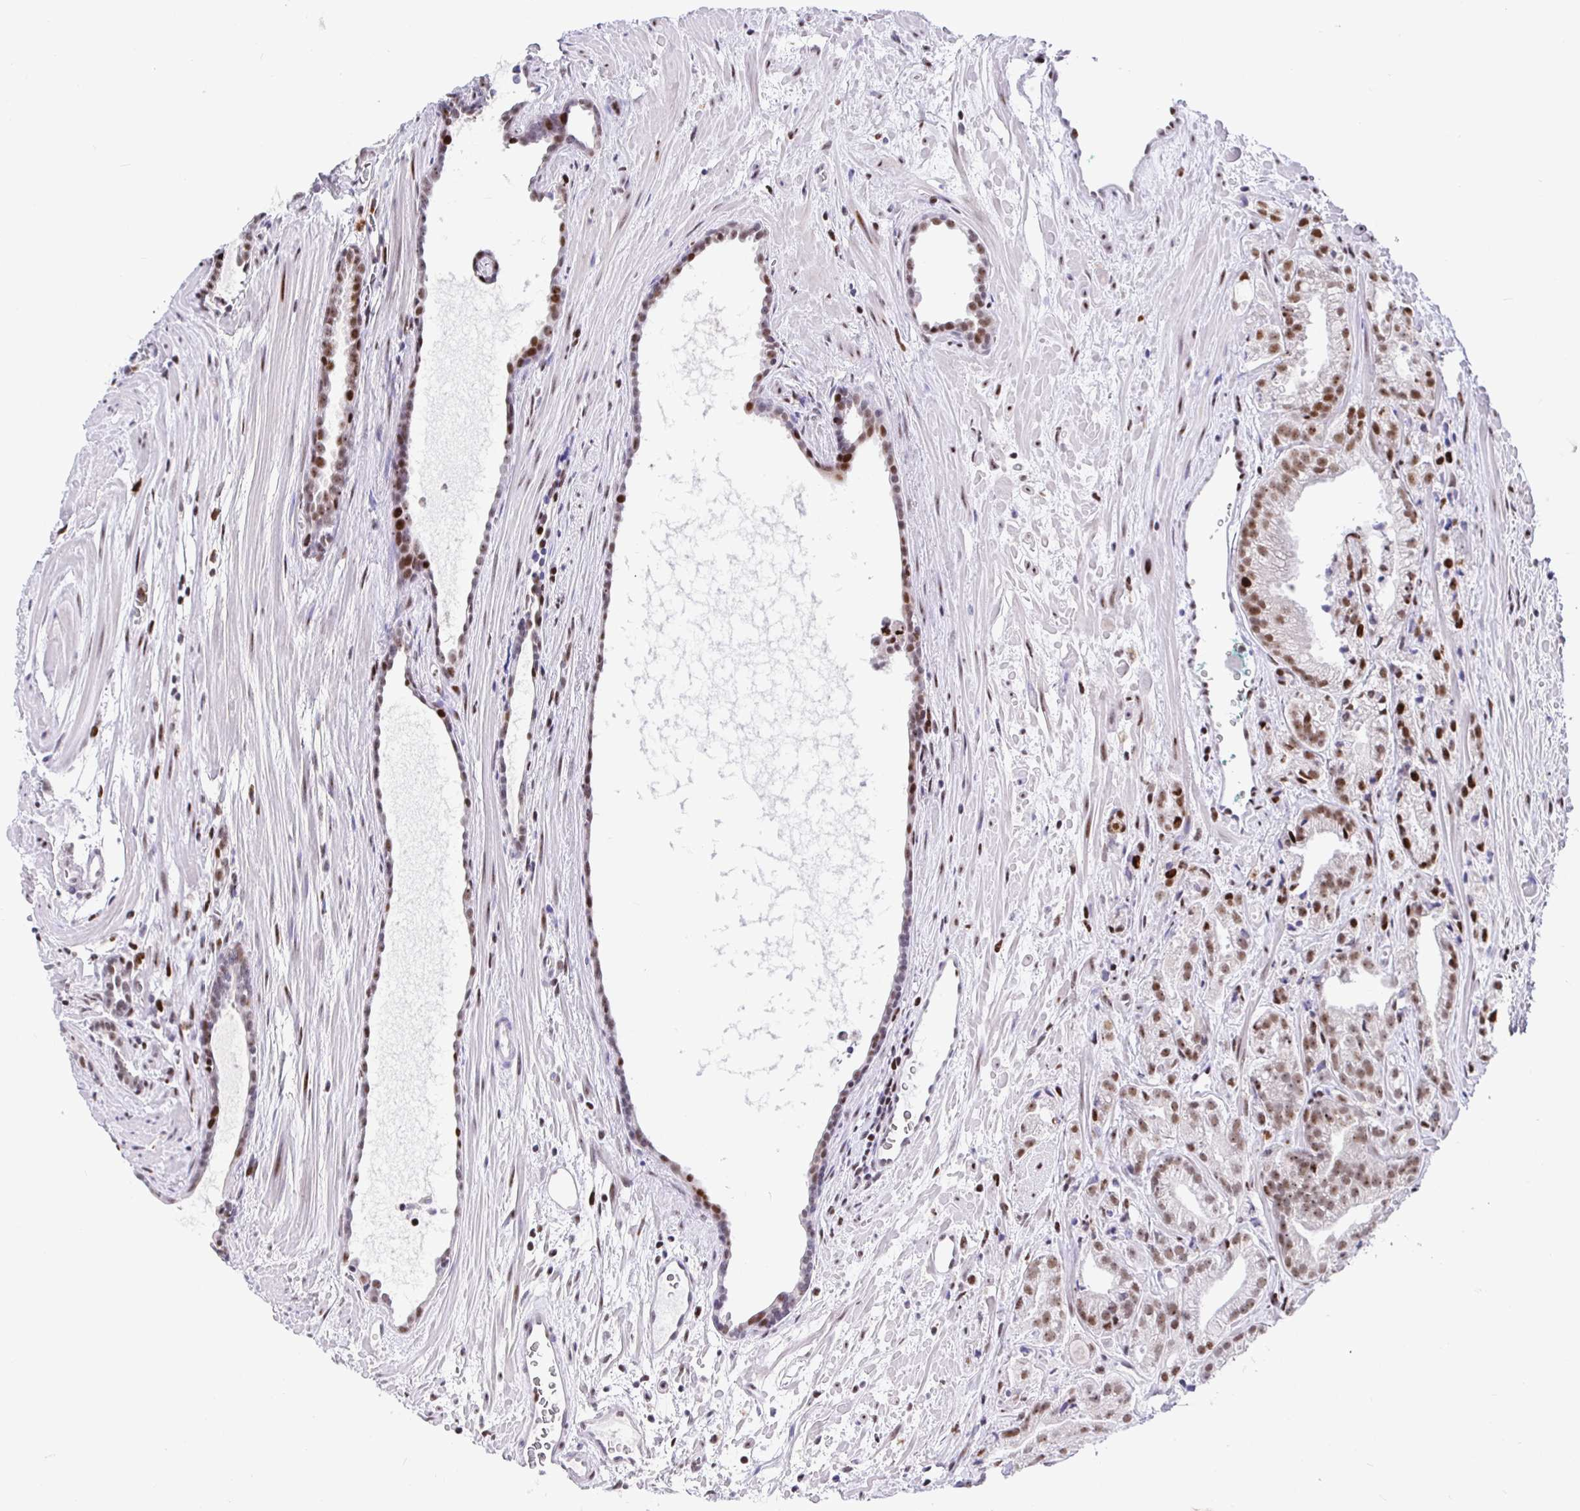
{"staining": {"intensity": "moderate", "quantity": ">75%", "location": "nuclear"}, "tissue": "prostate cancer", "cell_type": "Tumor cells", "image_type": "cancer", "snomed": [{"axis": "morphology", "description": "Adenocarcinoma, High grade"}, {"axis": "topography", "description": "Prostate"}], "caption": "Prostate cancer stained for a protein (brown) displays moderate nuclear positive expression in approximately >75% of tumor cells.", "gene": "SETD5", "patient": {"sex": "male", "age": 68}}